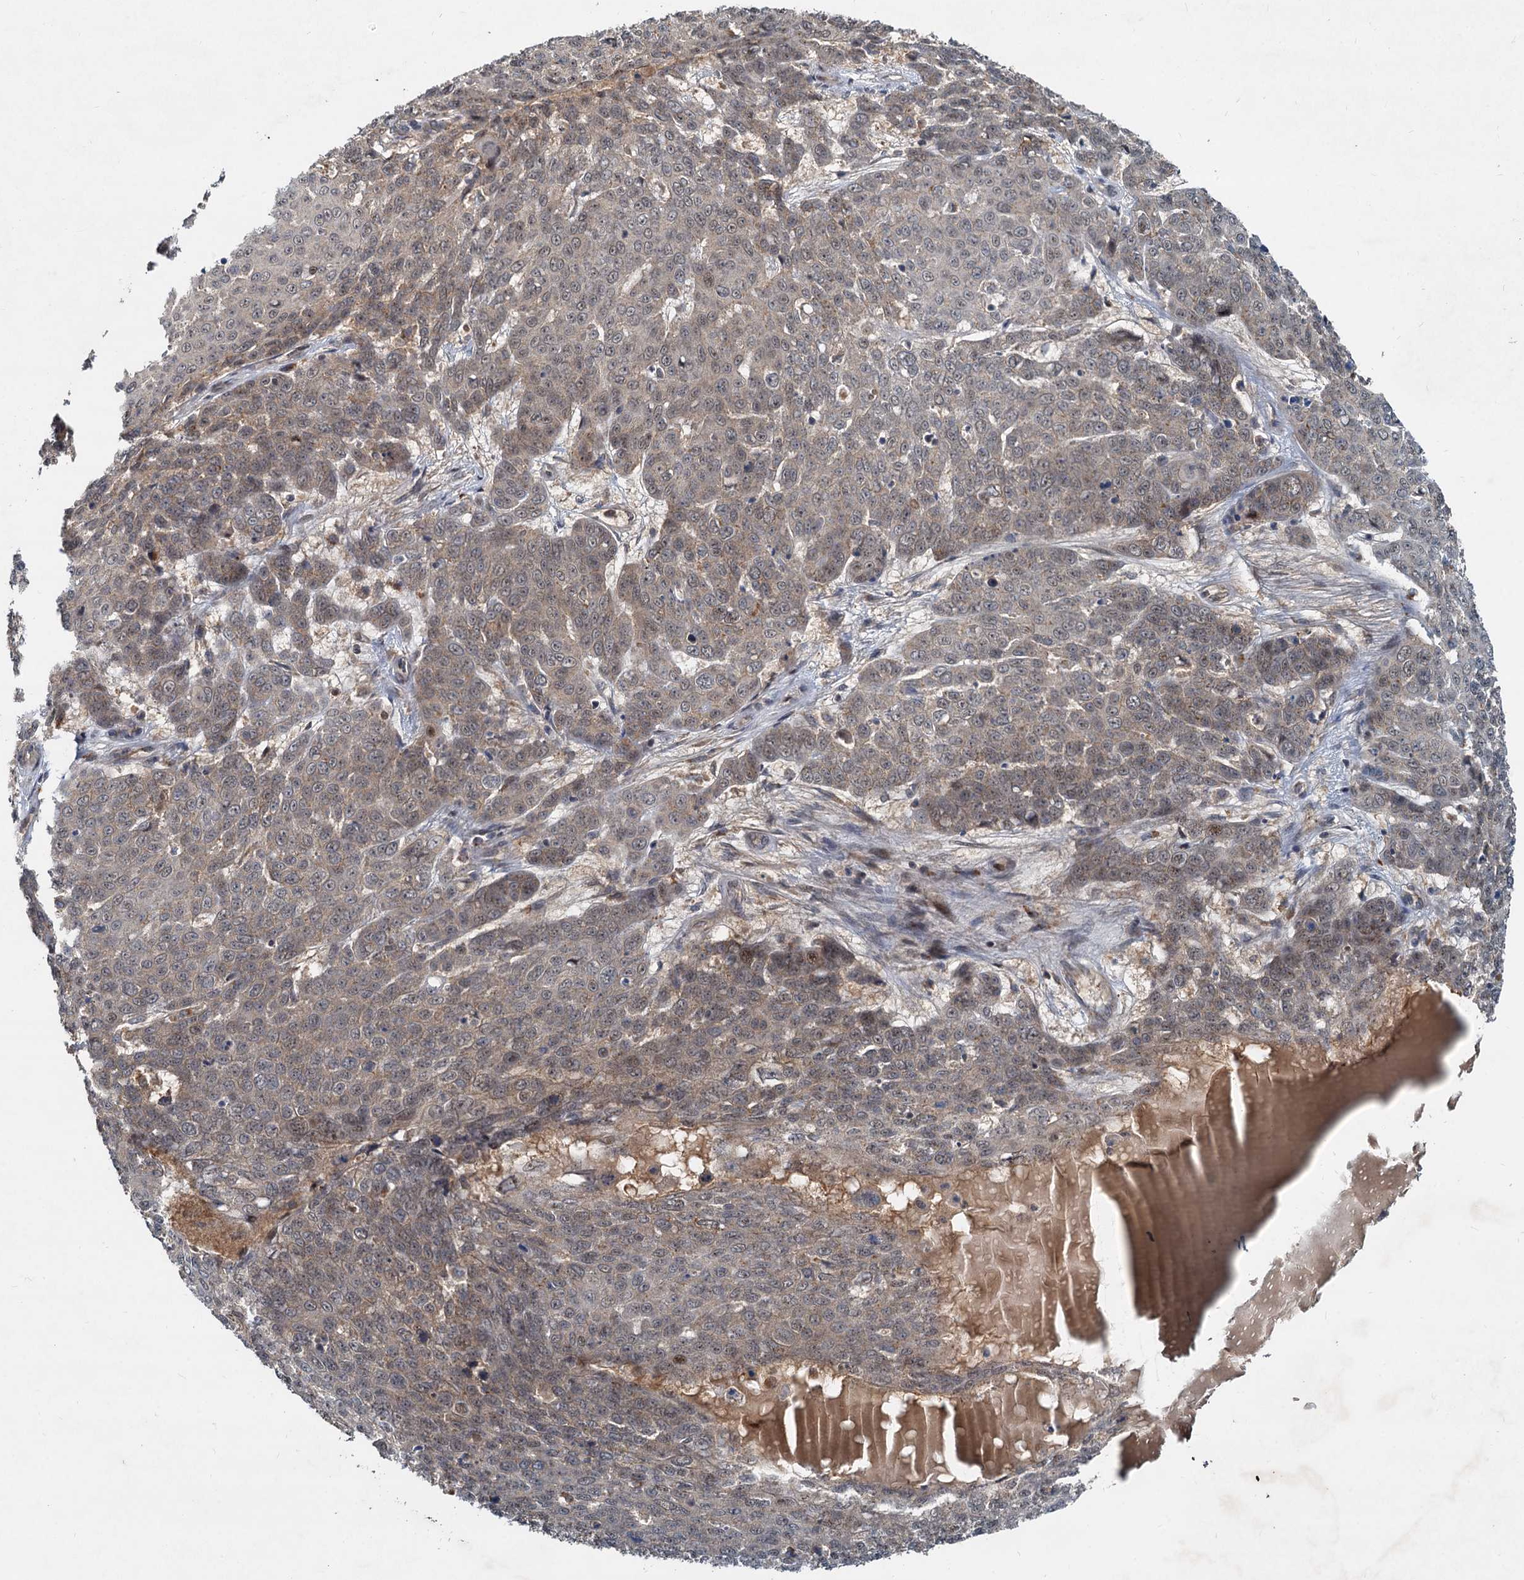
{"staining": {"intensity": "weak", "quantity": "25%-75%", "location": "cytoplasmic/membranous,nuclear"}, "tissue": "skin cancer", "cell_type": "Tumor cells", "image_type": "cancer", "snomed": [{"axis": "morphology", "description": "Squamous cell carcinoma, NOS"}, {"axis": "topography", "description": "Skin"}], "caption": "Protein expression by immunohistochemistry (IHC) demonstrates weak cytoplasmic/membranous and nuclear positivity in approximately 25%-75% of tumor cells in squamous cell carcinoma (skin). The protein is stained brown, and the nuclei are stained in blue (DAB (3,3'-diaminobenzidine) IHC with brightfield microscopy, high magnification).", "gene": "CEP68", "patient": {"sex": "male", "age": 71}}